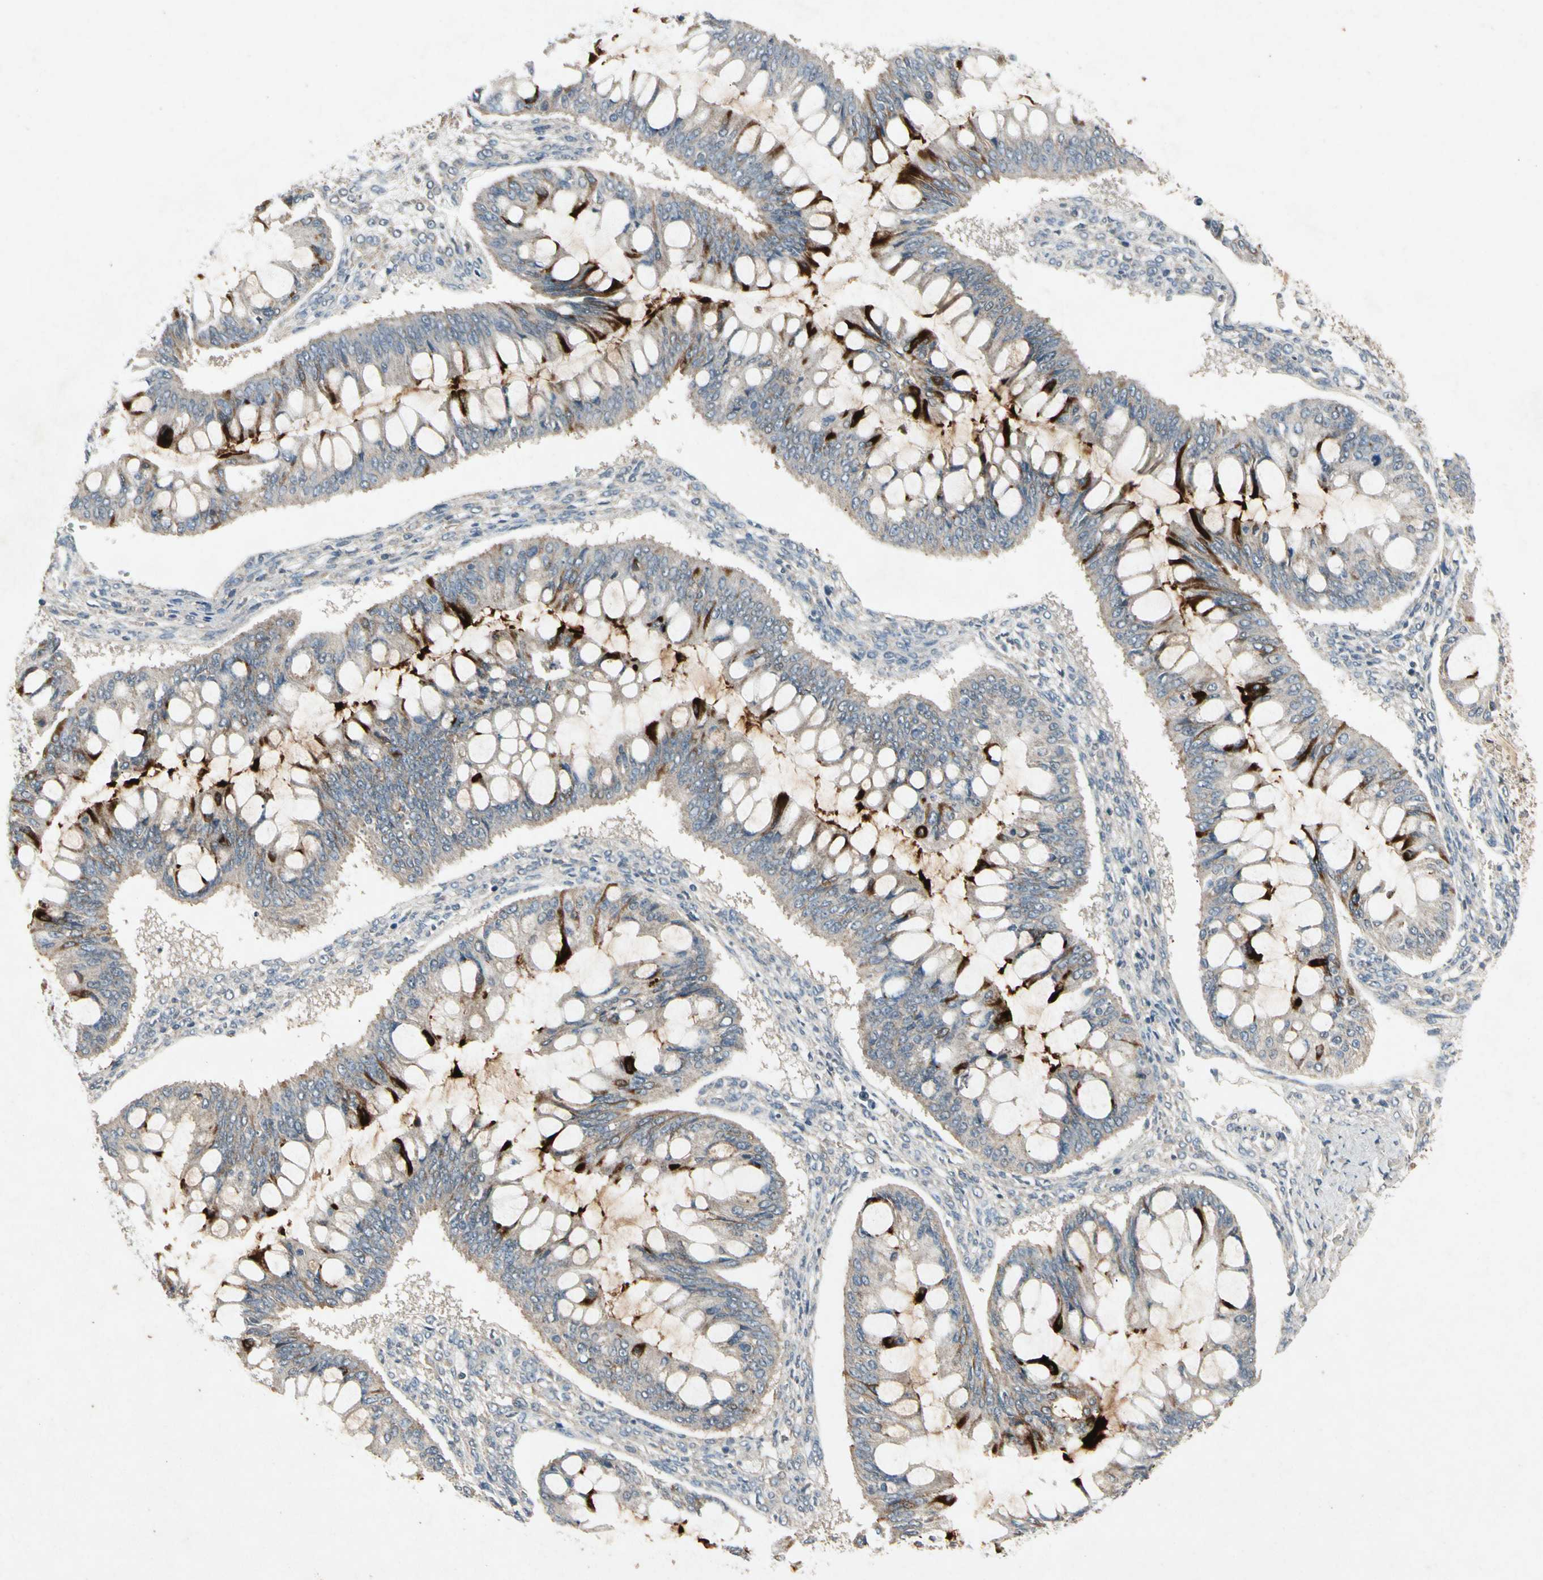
{"staining": {"intensity": "strong", "quantity": "<25%", "location": "cytoplasmic/membranous"}, "tissue": "ovarian cancer", "cell_type": "Tumor cells", "image_type": "cancer", "snomed": [{"axis": "morphology", "description": "Cystadenocarcinoma, mucinous, NOS"}, {"axis": "topography", "description": "Ovary"}], "caption": "This is a micrograph of immunohistochemistry (IHC) staining of ovarian mucinous cystadenocarcinoma, which shows strong expression in the cytoplasmic/membranous of tumor cells.", "gene": "GPLD1", "patient": {"sex": "female", "age": 73}}